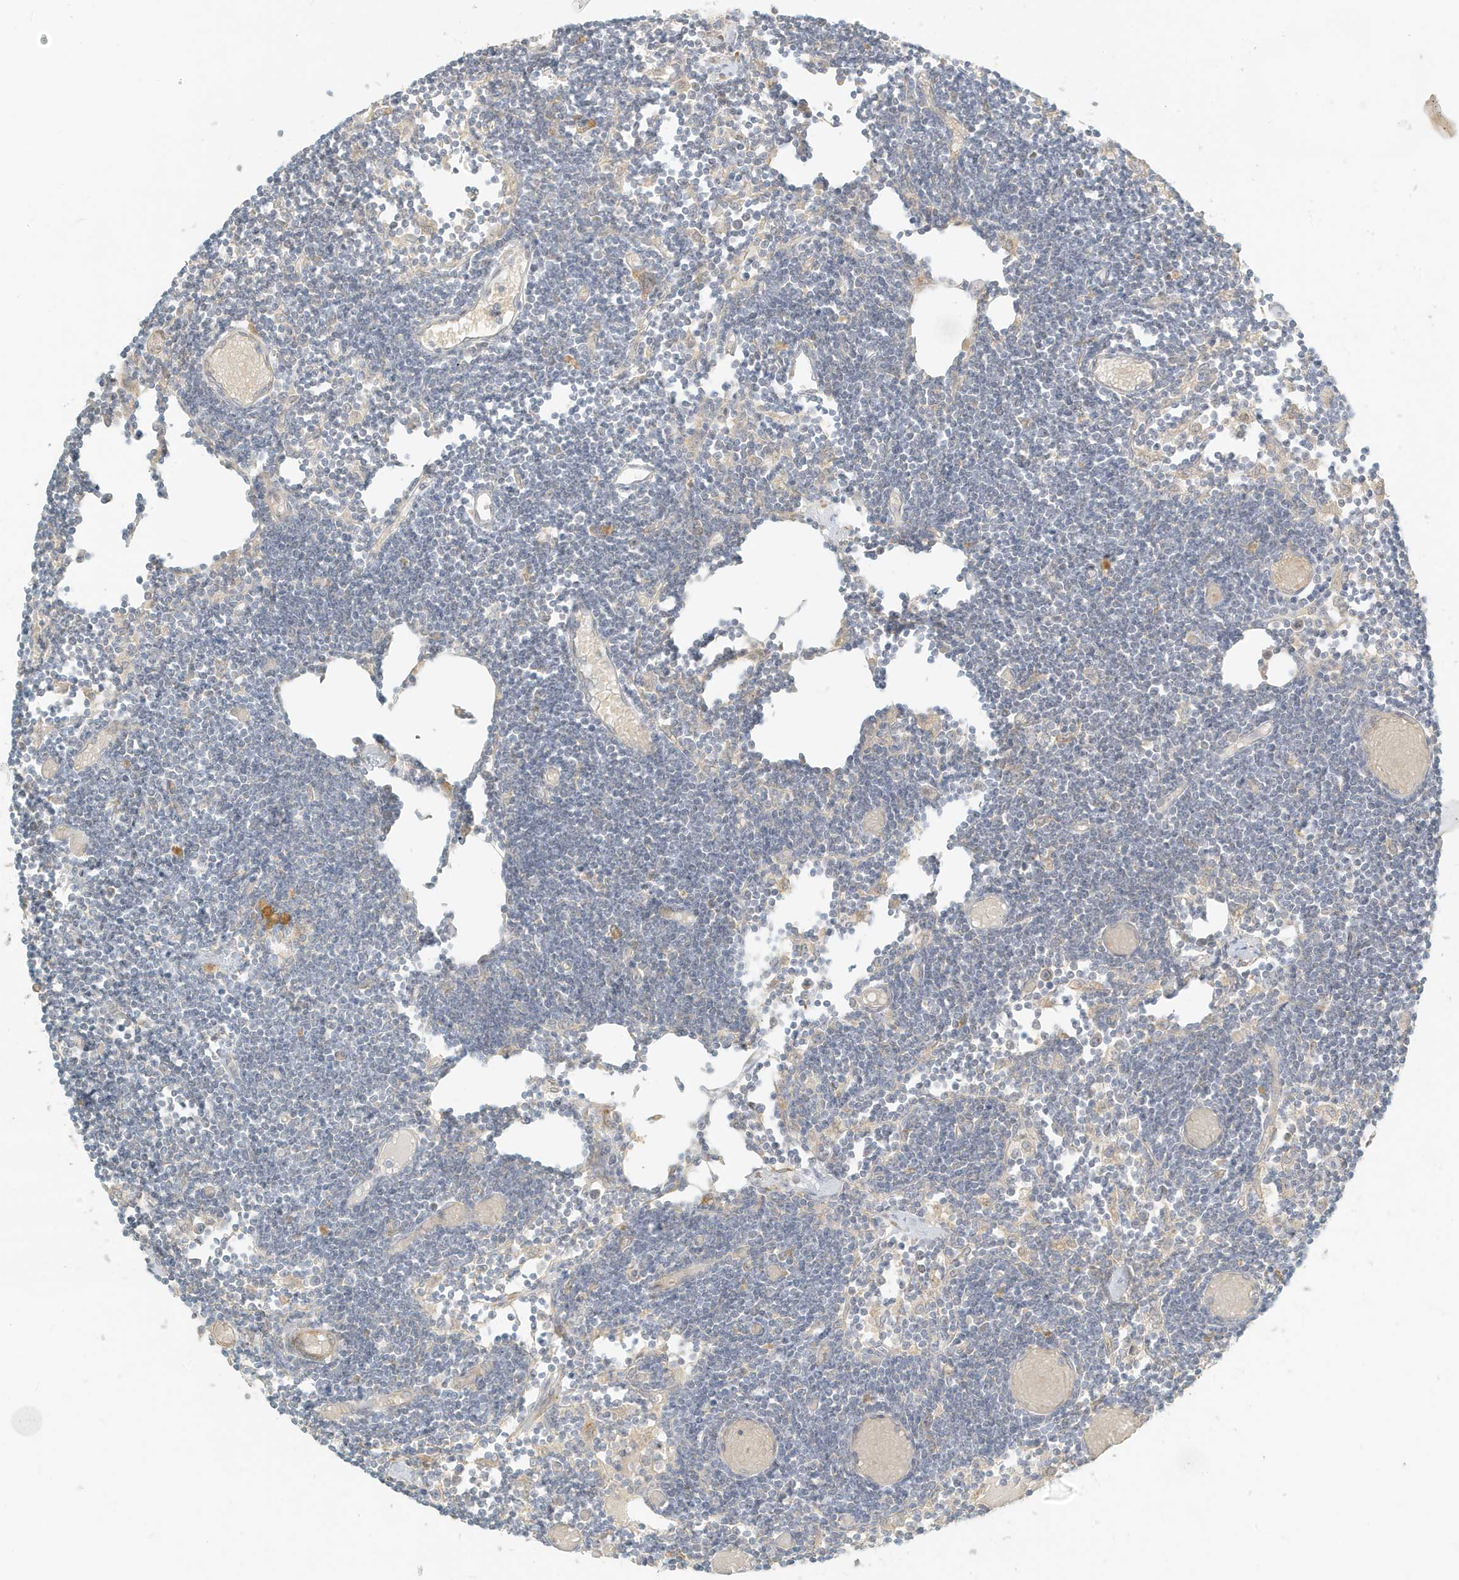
{"staining": {"intensity": "moderate", "quantity": "<25%", "location": "cytoplasmic/membranous"}, "tissue": "lymph node", "cell_type": "Germinal center cells", "image_type": "normal", "snomed": [{"axis": "morphology", "description": "Normal tissue, NOS"}, {"axis": "topography", "description": "Lymph node"}], "caption": "Protein staining displays moderate cytoplasmic/membranous expression in approximately <25% of germinal center cells in unremarkable lymph node. (DAB = brown stain, brightfield microscopy at high magnification).", "gene": "MCOLN1", "patient": {"sex": "female", "age": 11}}